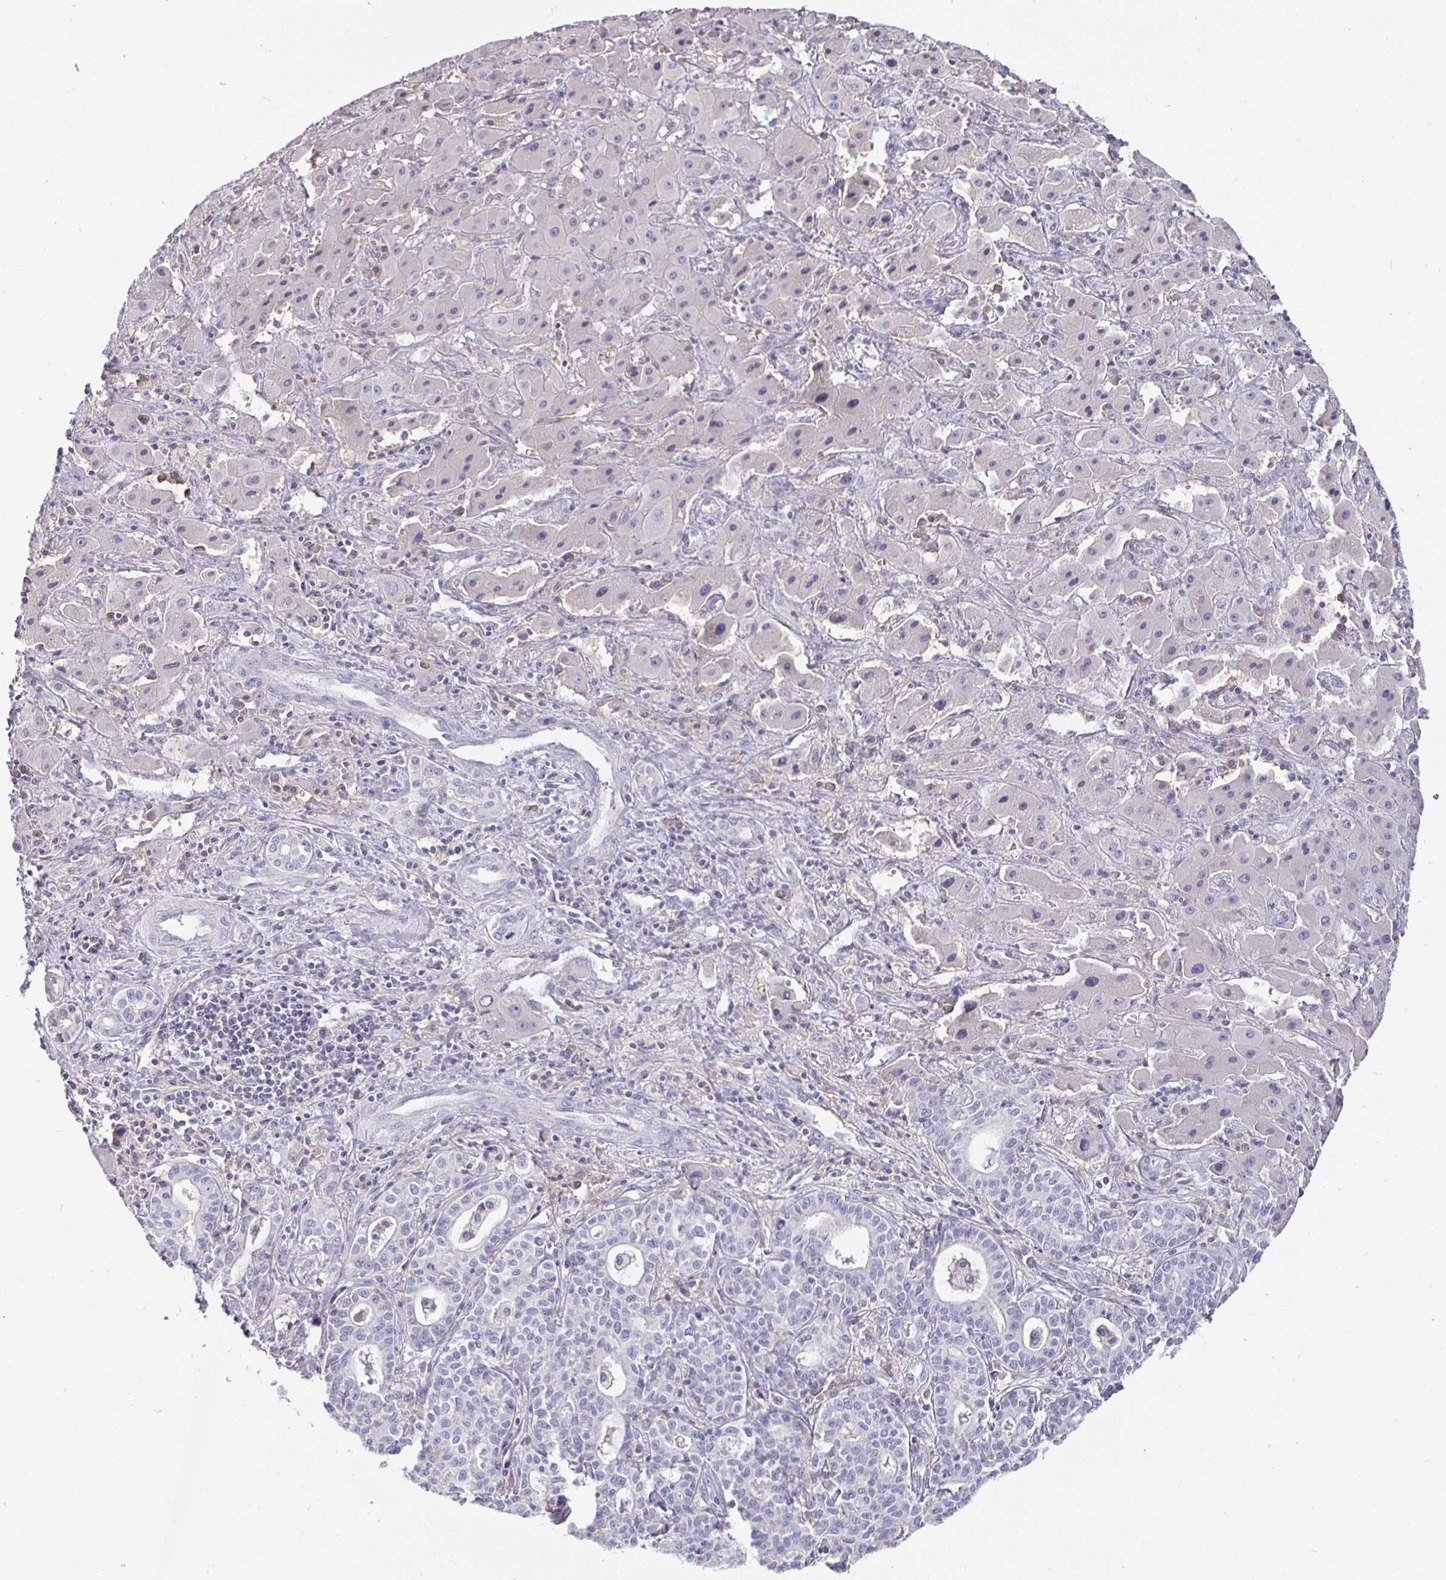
{"staining": {"intensity": "negative", "quantity": "none", "location": "none"}, "tissue": "liver cancer", "cell_type": "Tumor cells", "image_type": "cancer", "snomed": [{"axis": "morphology", "description": "Cholangiocarcinoma"}, {"axis": "topography", "description": "Liver"}], "caption": "Liver cancer (cholangiocarcinoma) was stained to show a protein in brown. There is no significant staining in tumor cells.", "gene": "SIRPA", "patient": {"sex": "female", "age": 61}}